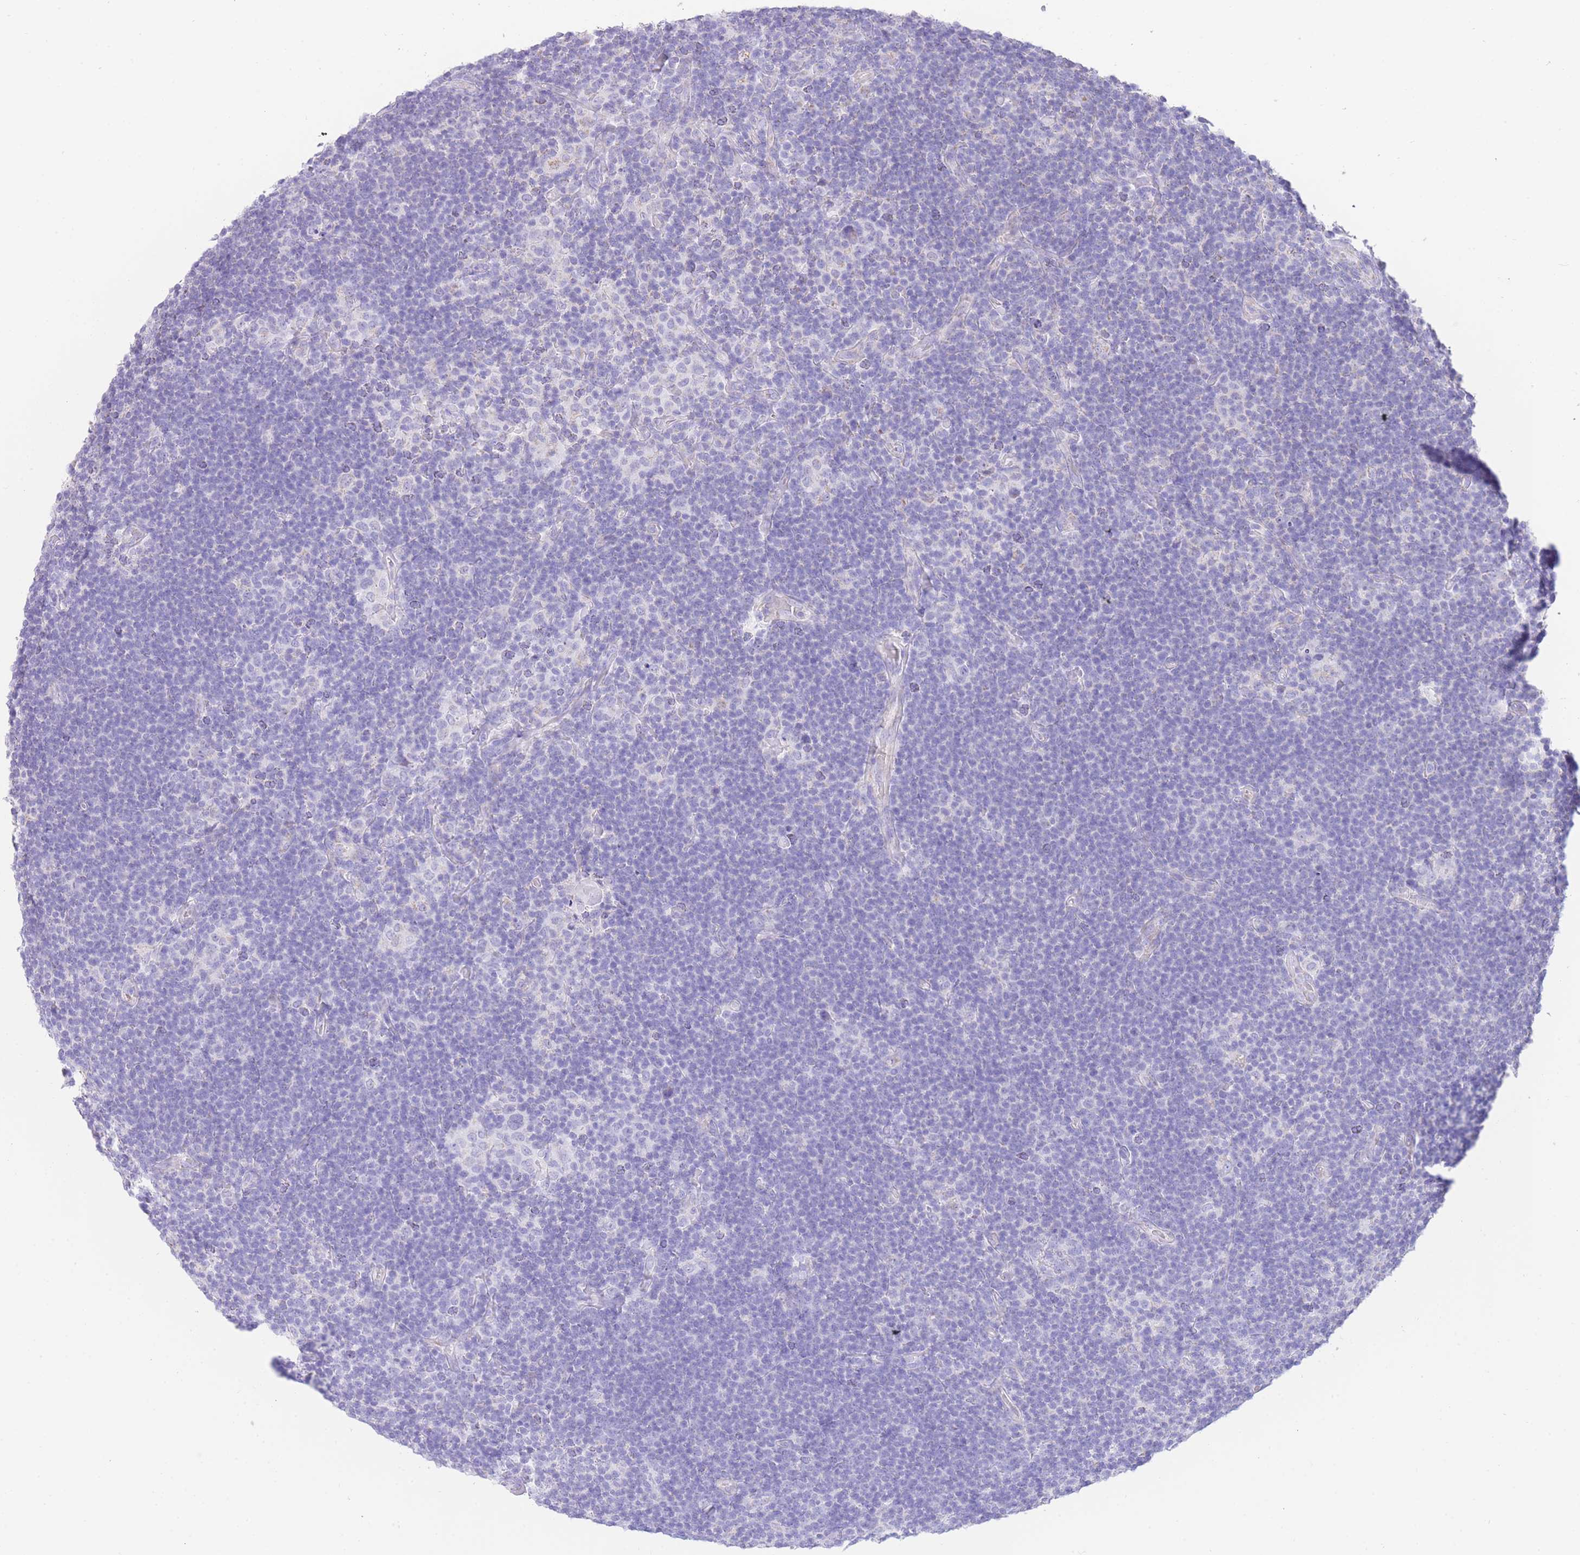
{"staining": {"intensity": "negative", "quantity": "none", "location": "none"}, "tissue": "lymphoma", "cell_type": "Tumor cells", "image_type": "cancer", "snomed": [{"axis": "morphology", "description": "Hodgkin's disease, NOS"}, {"axis": "topography", "description": "Lymph node"}], "caption": "DAB immunohistochemical staining of lymphoma shows no significant staining in tumor cells. The staining was performed using DAB to visualize the protein expression in brown, while the nuclei were stained in blue with hematoxylin (Magnification: 20x).", "gene": "ACSM4", "patient": {"sex": "female", "age": 57}}